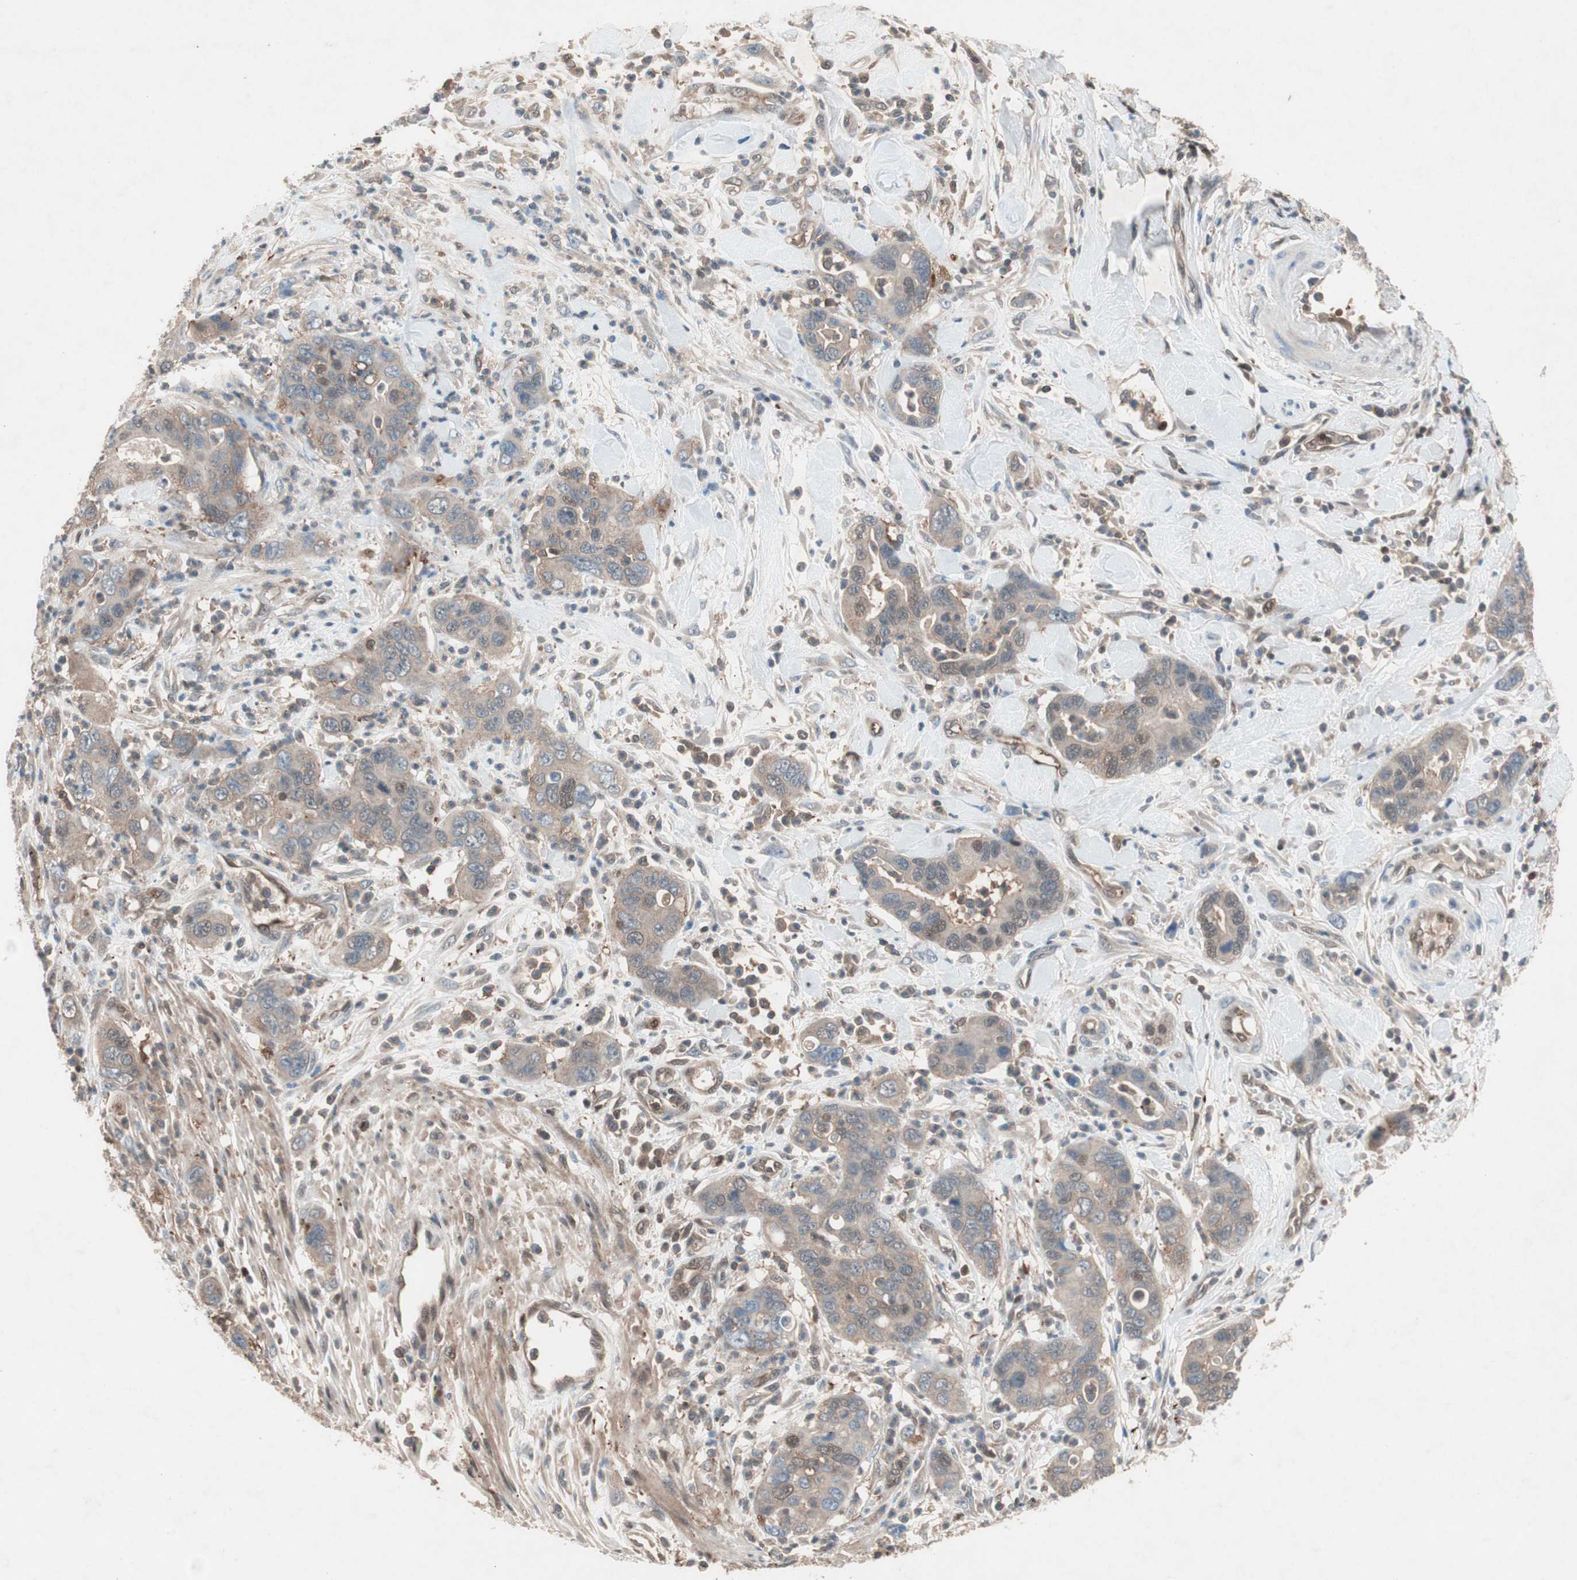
{"staining": {"intensity": "weak", "quantity": ">75%", "location": "cytoplasmic/membranous"}, "tissue": "pancreatic cancer", "cell_type": "Tumor cells", "image_type": "cancer", "snomed": [{"axis": "morphology", "description": "Adenocarcinoma, NOS"}, {"axis": "topography", "description": "Pancreas"}], "caption": "Adenocarcinoma (pancreatic) tissue demonstrates weak cytoplasmic/membranous expression in approximately >75% of tumor cells, visualized by immunohistochemistry. The staining is performed using DAB (3,3'-diaminobenzidine) brown chromogen to label protein expression. The nuclei are counter-stained blue using hematoxylin.", "gene": "GALT", "patient": {"sex": "female", "age": 71}}